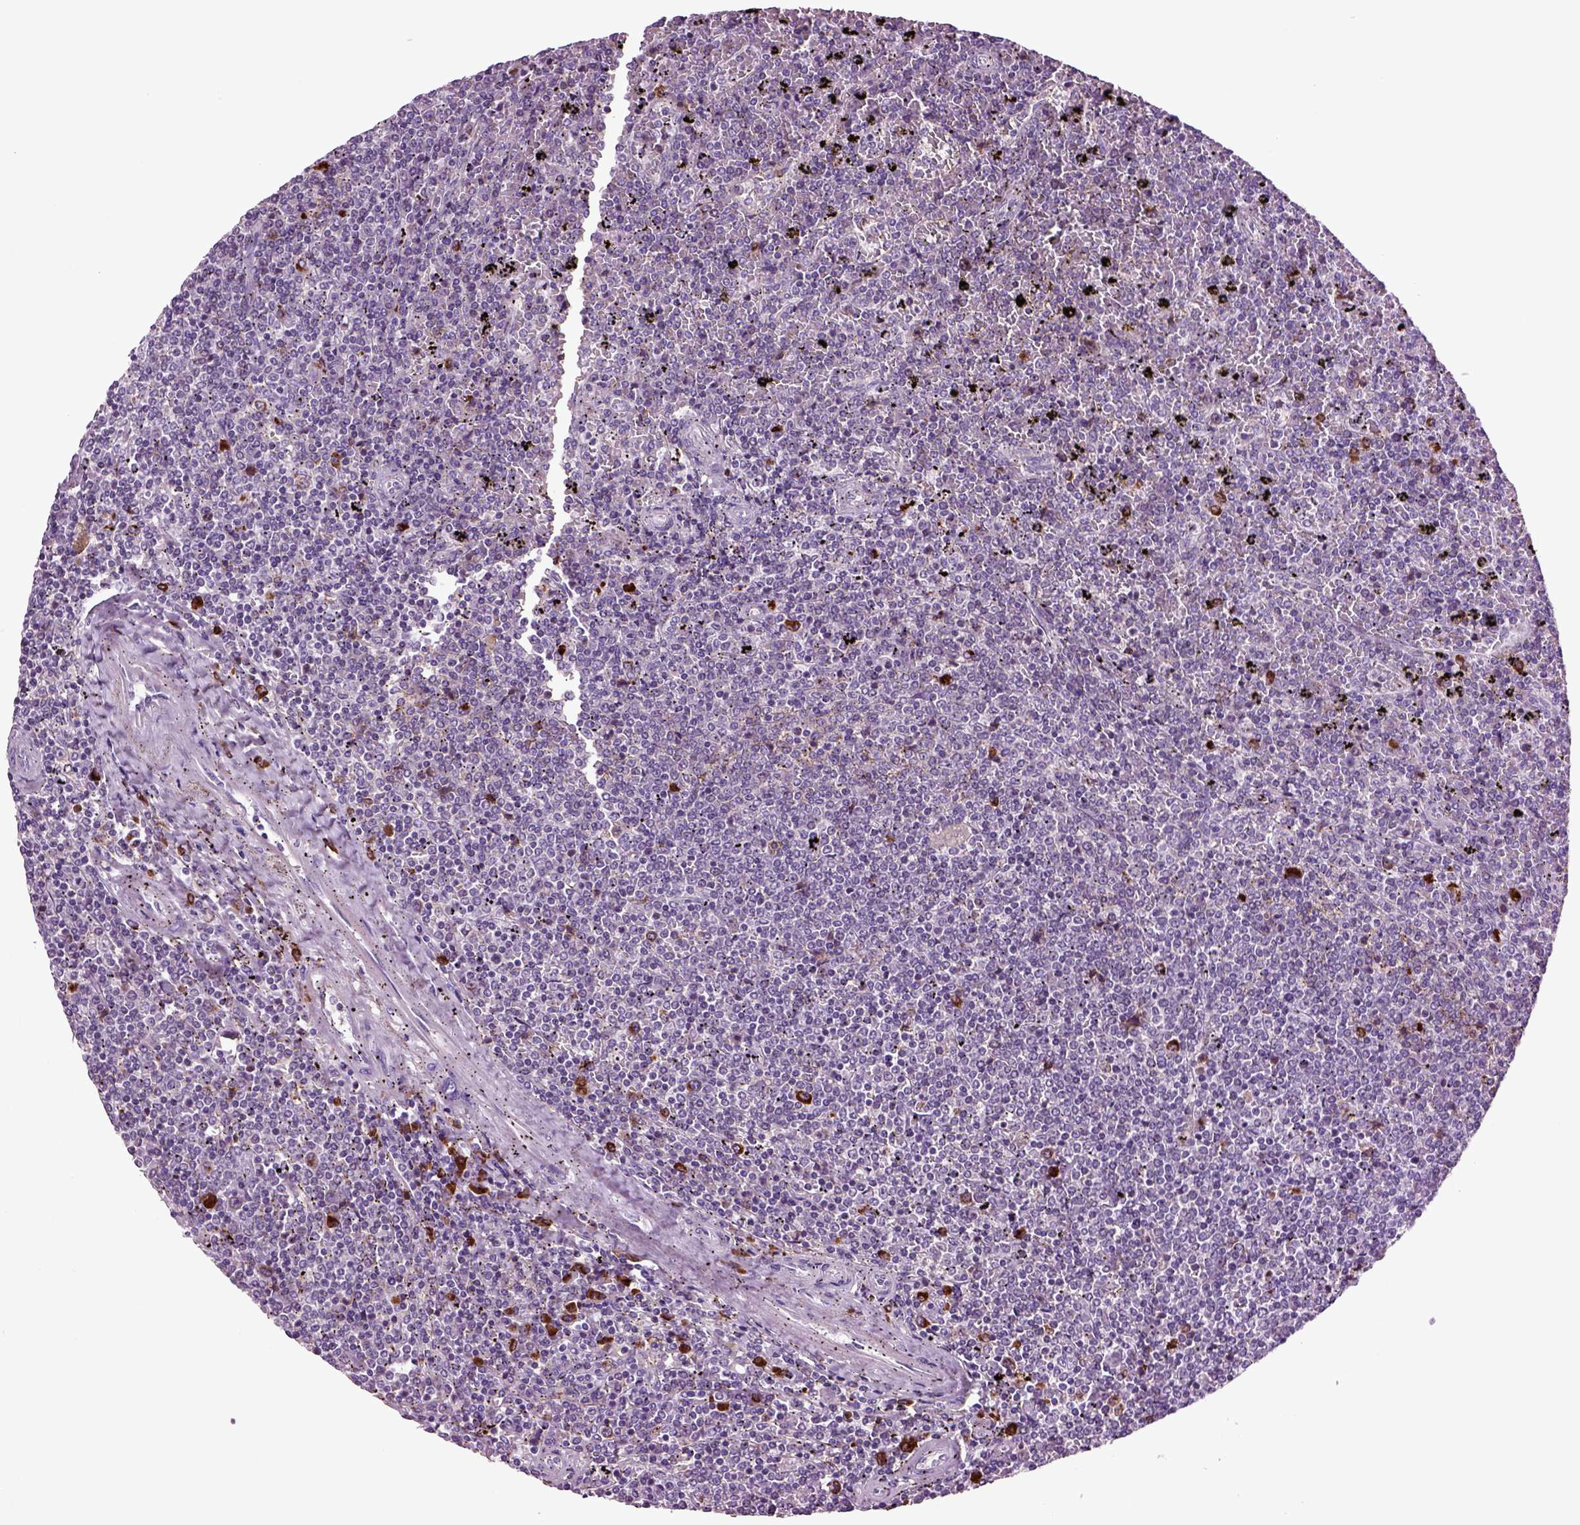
{"staining": {"intensity": "negative", "quantity": "none", "location": "none"}, "tissue": "lymphoma", "cell_type": "Tumor cells", "image_type": "cancer", "snomed": [{"axis": "morphology", "description": "Malignant lymphoma, non-Hodgkin's type, Low grade"}, {"axis": "topography", "description": "Spleen"}], "caption": "The image exhibits no staining of tumor cells in malignant lymphoma, non-Hodgkin's type (low-grade). (DAB (3,3'-diaminobenzidine) immunohistochemistry, high magnification).", "gene": "FGF11", "patient": {"sex": "female", "age": 77}}